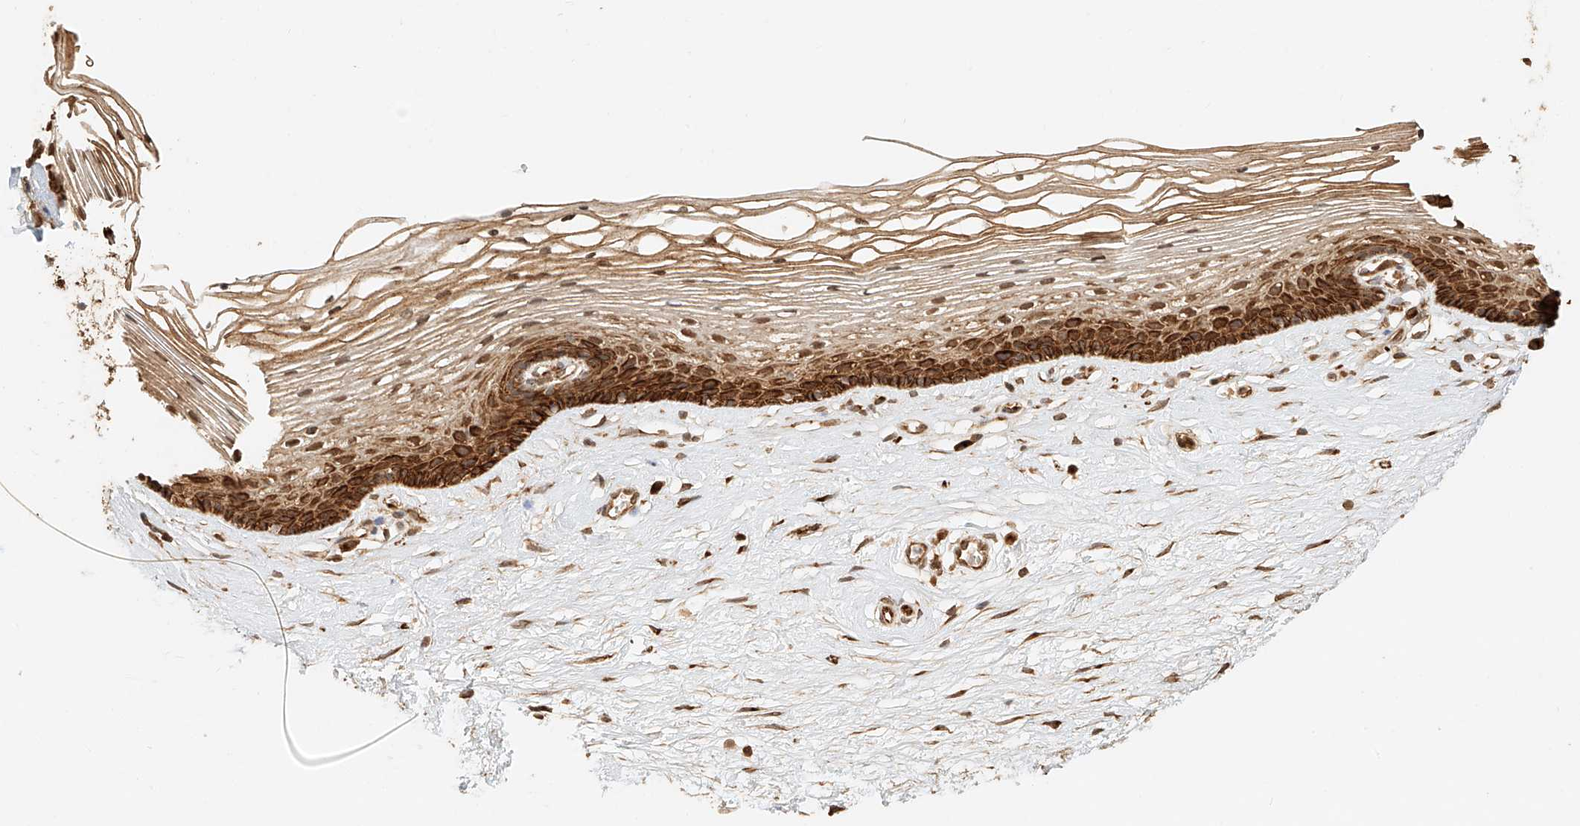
{"staining": {"intensity": "strong", "quantity": ">75%", "location": "cytoplasmic/membranous"}, "tissue": "vagina", "cell_type": "Squamous epithelial cells", "image_type": "normal", "snomed": [{"axis": "morphology", "description": "Normal tissue, NOS"}, {"axis": "topography", "description": "Vagina"}], "caption": "Immunohistochemical staining of normal human vagina reveals high levels of strong cytoplasmic/membranous staining in approximately >75% of squamous epithelial cells.", "gene": "NAP1L1", "patient": {"sex": "female", "age": 46}}